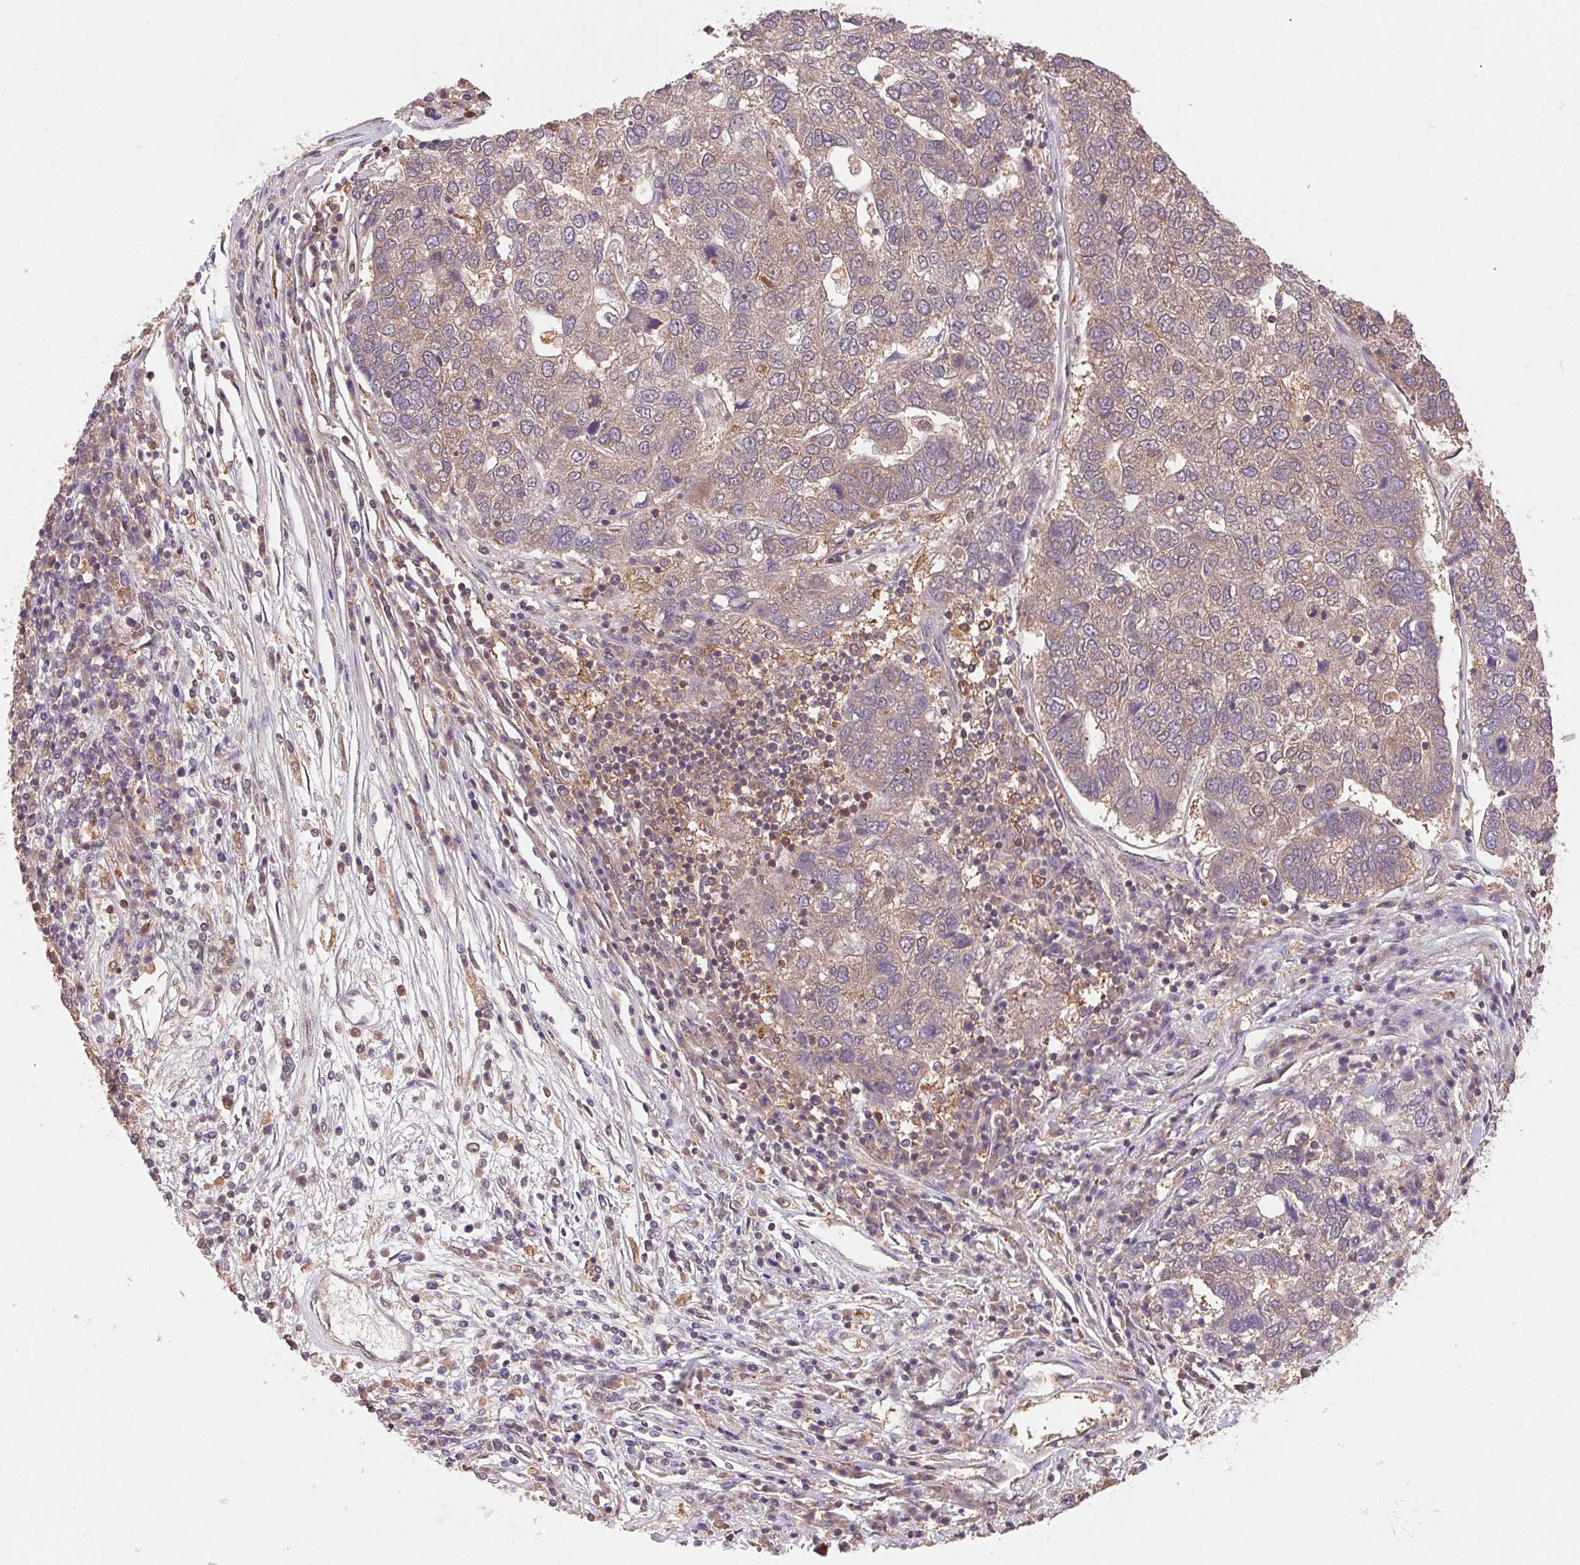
{"staining": {"intensity": "weak", "quantity": "25%-75%", "location": "cytoplasmic/membranous"}, "tissue": "pancreatic cancer", "cell_type": "Tumor cells", "image_type": "cancer", "snomed": [{"axis": "morphology", "description": "Adenocarcinoma, NOS"}, {"axis": "topography", "description": "Pancreas"}], "caption": "Protein expression analysis of pancreatic adenocarcinoma reveals weak cytoplasmic/membranous positivity in about 25%-75% of tumor cells.", "gene": "GDI2", "patient": {"sex": "female", "age": 61}}